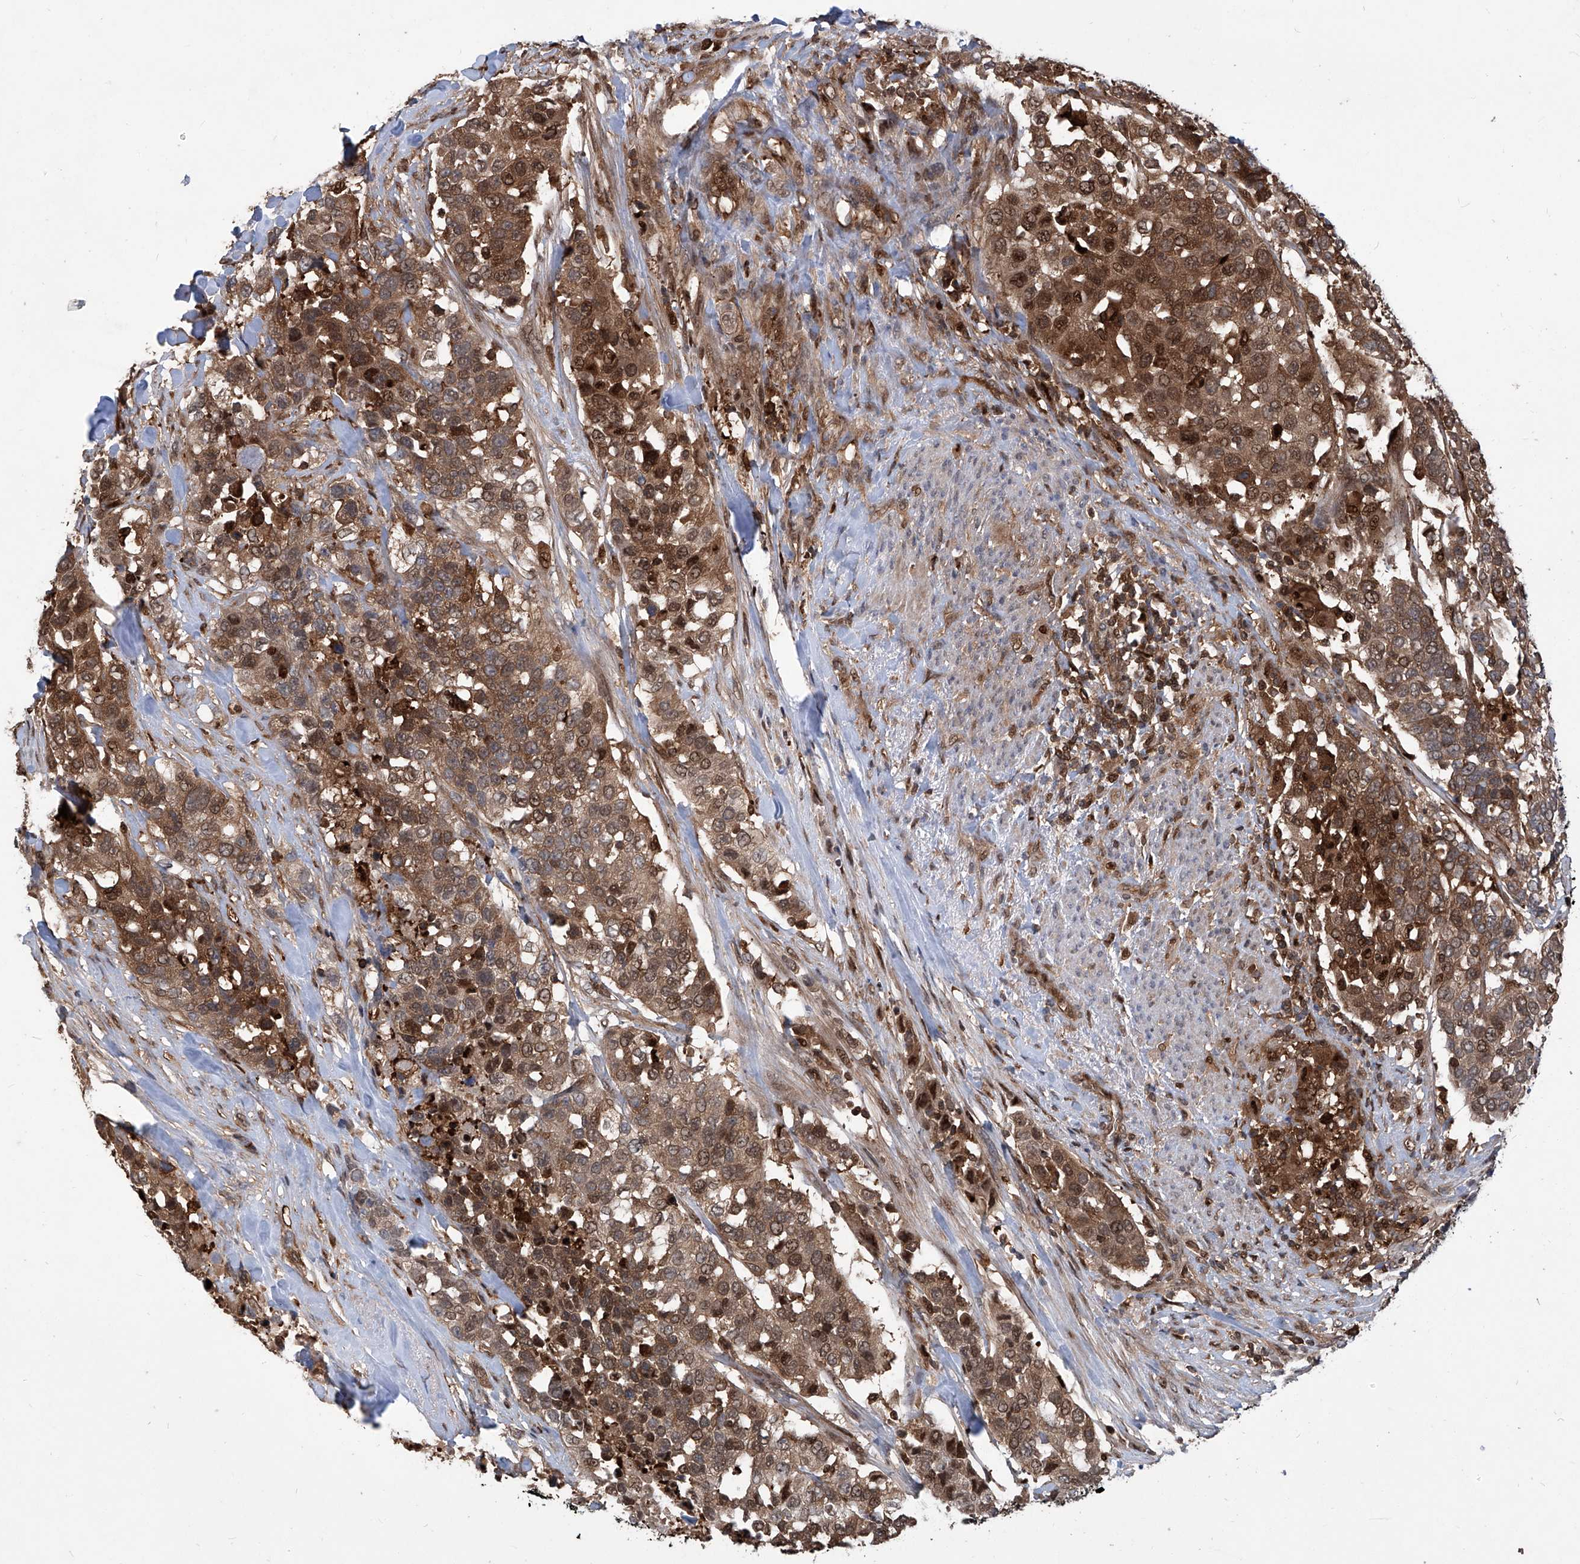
{"staining": {"intensity": "strong", "quantity": ">75%", "location": "cytoplasmic/membranous,nuclear"}, "tissue": "urothelial cancer", "cell_type": "Tumor cells", "image_type": "cancer", "snomed": [{"axis": "morphology", "description": "Urothelial carcinoma, High grade"}, {"axis": "topography", "description": "Urinary bladder"}], "caption": "Immunohistochemistry (IHC) of urothelial cancer displays high levels of strong cytoplasmic/membranous and nuclear staining in about >75% of tumor cells.", "gene": "PSMB1", "patient": {"sex": "female", "age": 80}}